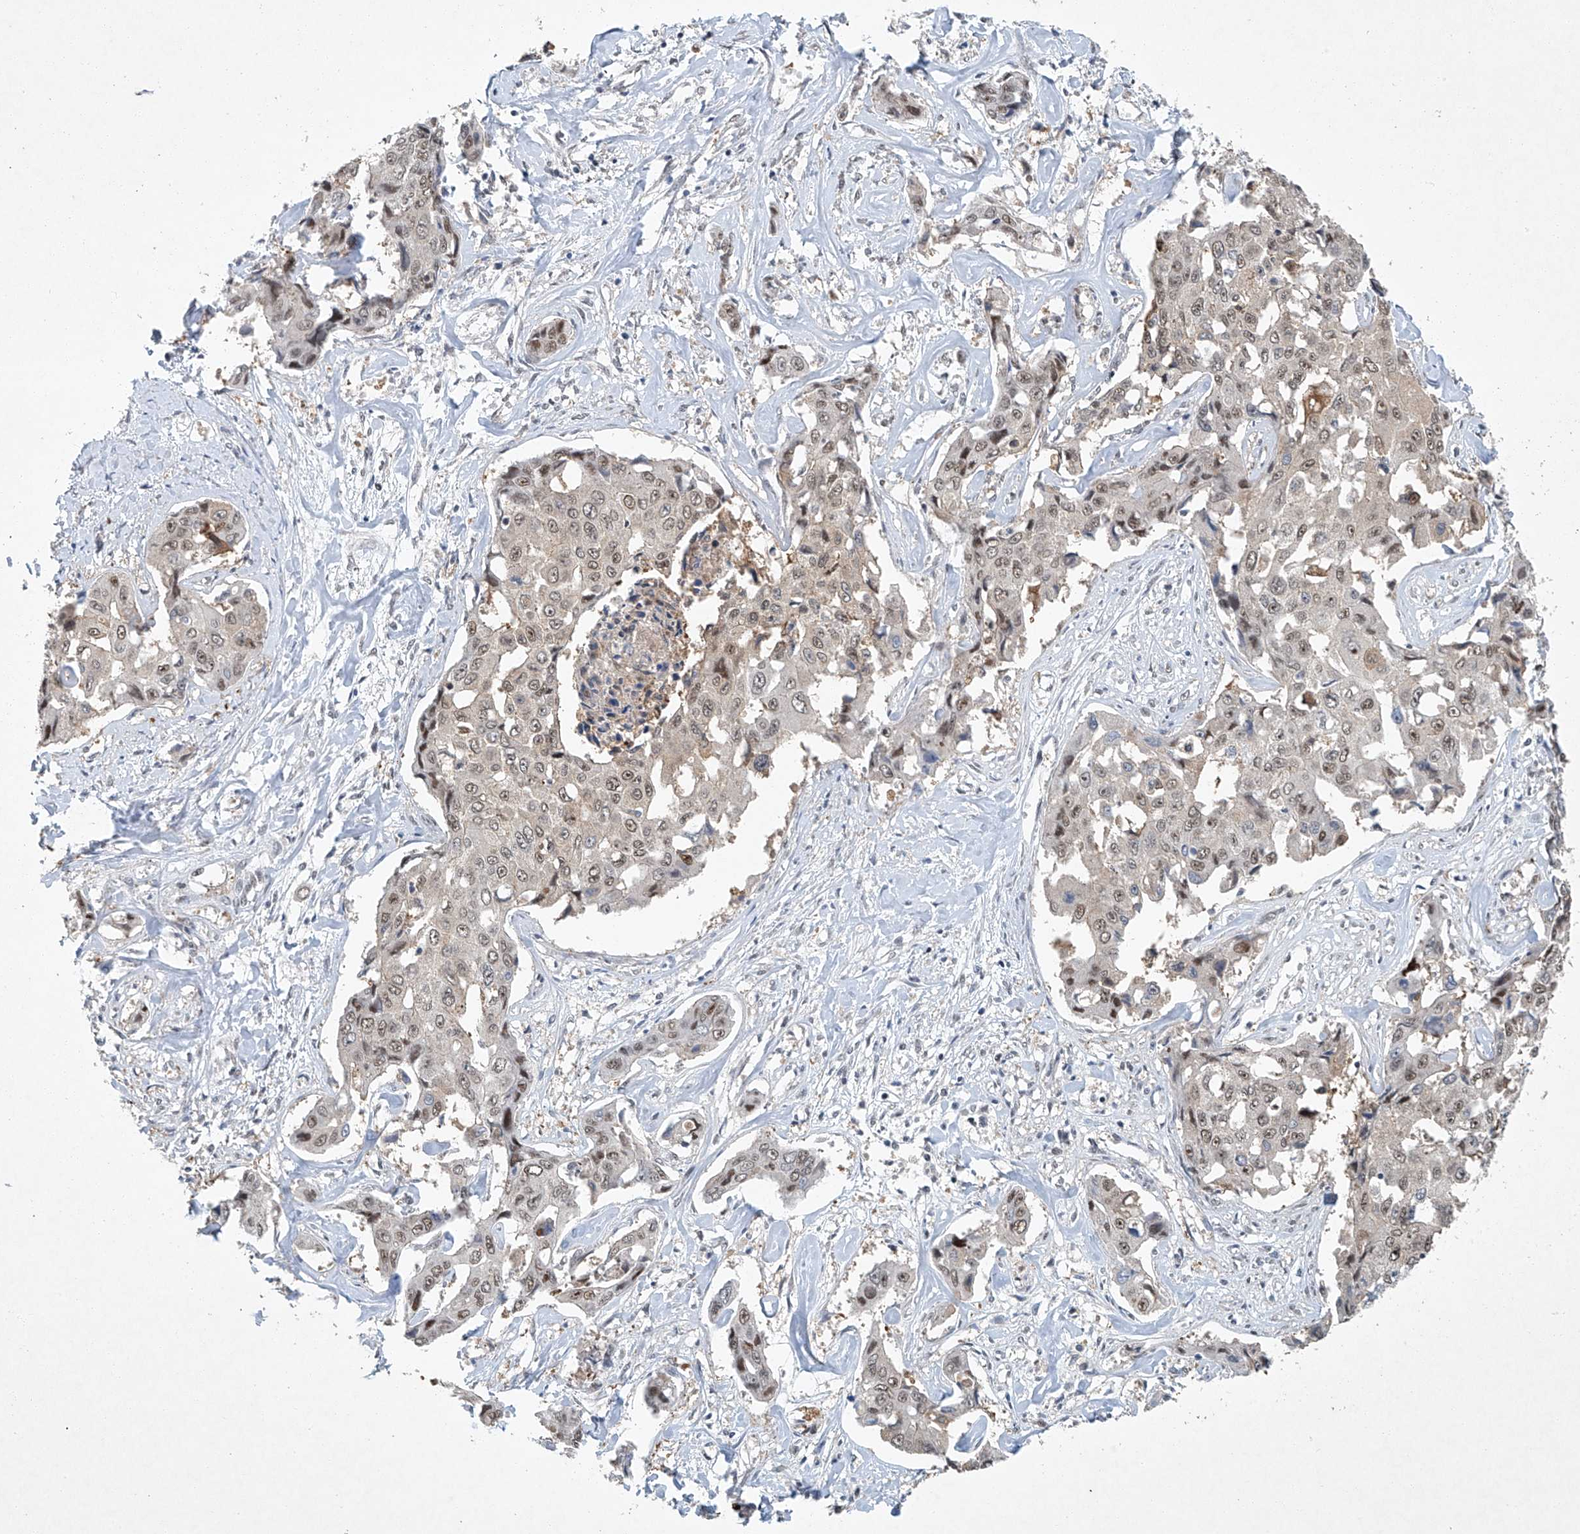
{"staining": {"intensity": "weak", "quantity": "25%-75%", "location": "nuclear"}, "tissue": "liver cancer", "cell_type": "Tumor cells", "image_type": "cancer", "snomed": [{"axis": "morphology", "description": "Cholangiocarcinoma"}, {"axis": "topography", "description": "Liver"}], "caption": "Immunohistochemical staining of liver cholangiocarcinoma reveals low levels of weak nuclear protein positivity in about 25%-75% of tumor cells. (Stains: DAB (3,3'-diaminobenzidine) in brown, nuclei in blue, Microscopy: brightfield microscopy at high magnification).", "gene": "TAF8", "patient": {"sex": "male", "age": 59}}